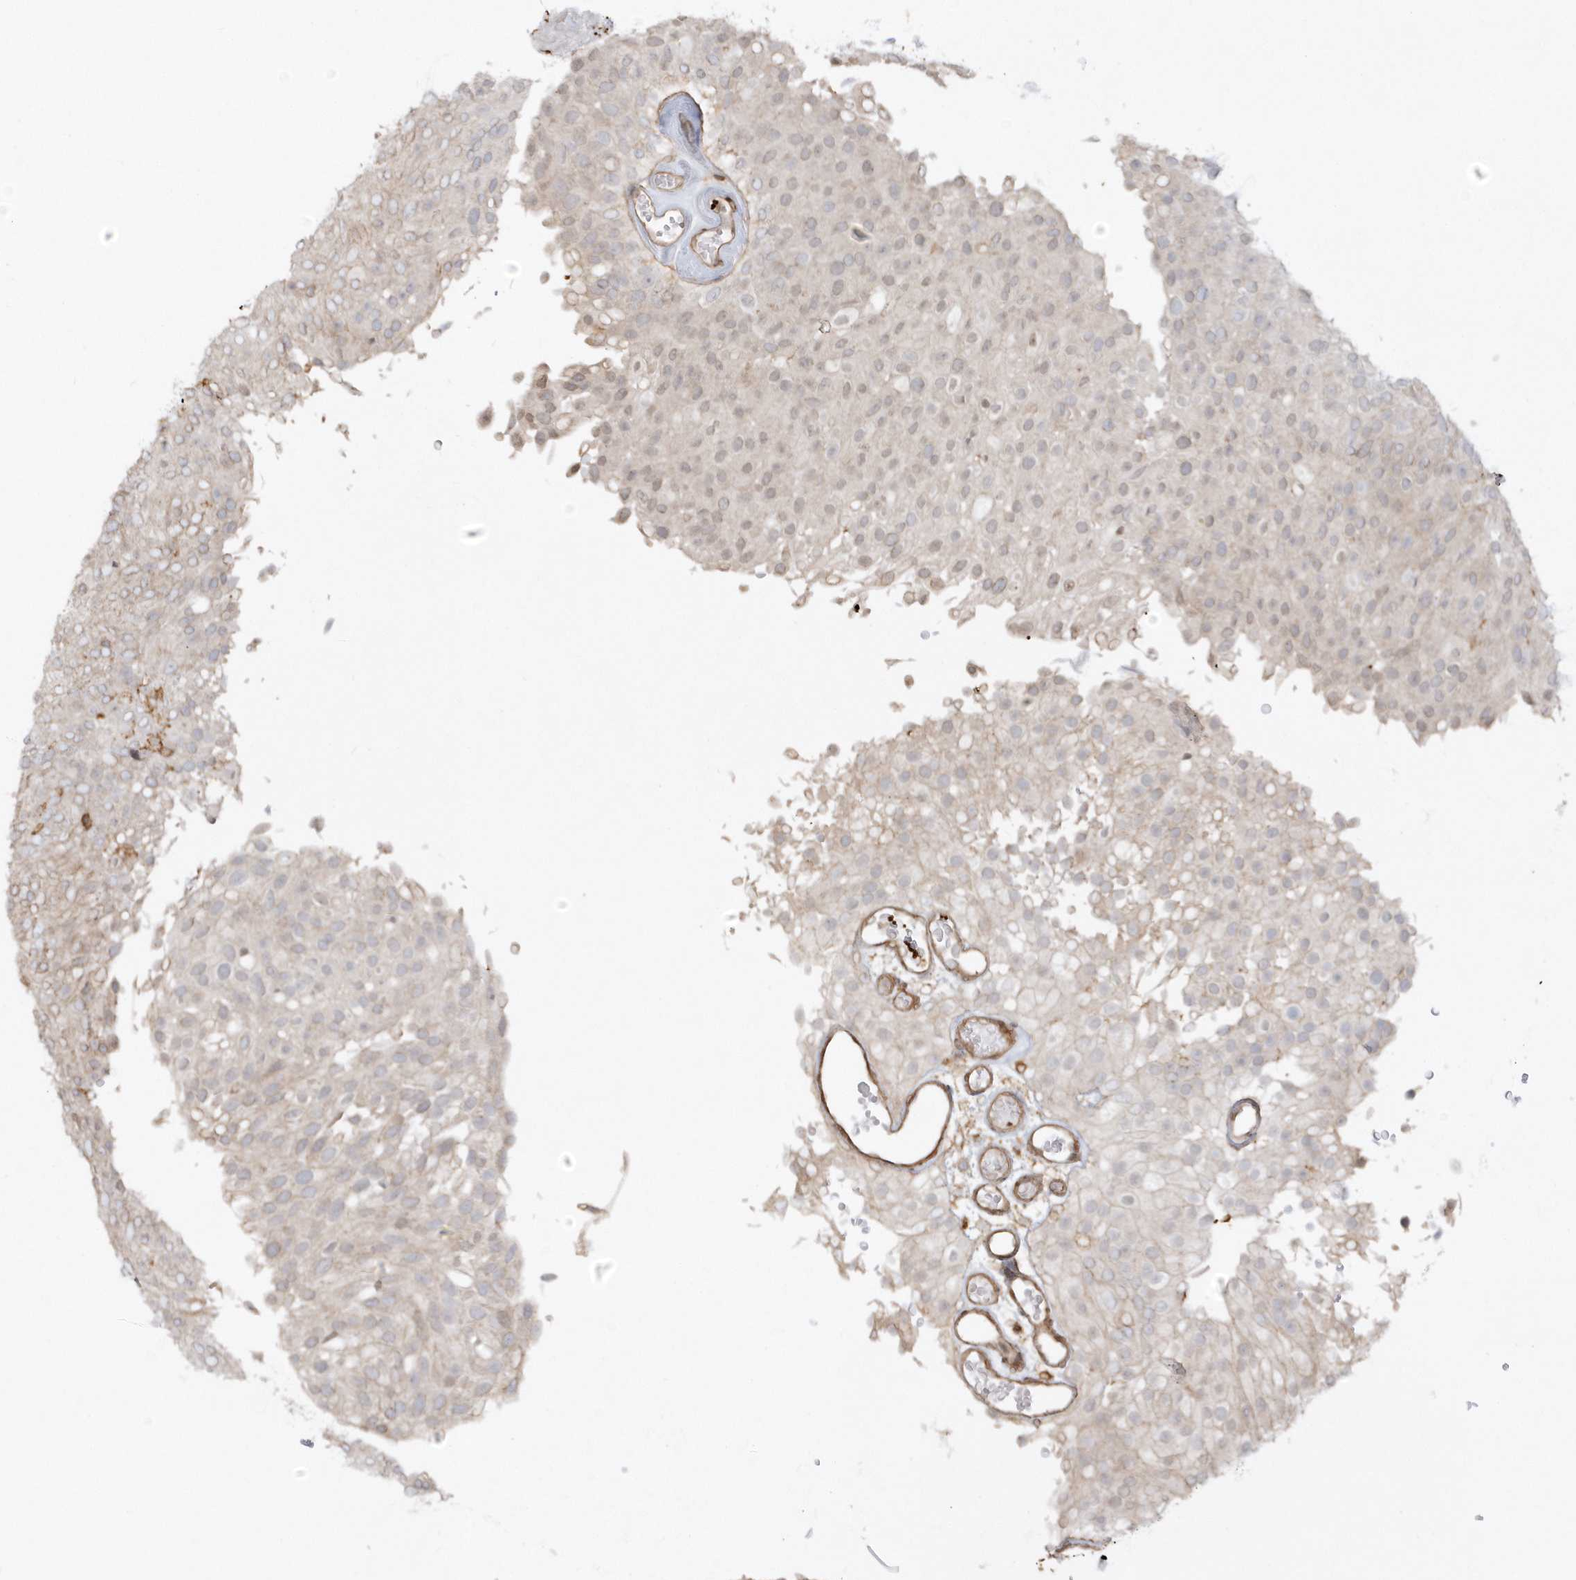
{"staining": {"intensity": "weak", "quantity": "<25%", "location": "nuclear"}, "tissue": "urothelial cancer", "cell_type": "Tumor cells", "image_type": "cancer", "snomed": [{"axis": "morphology", "description": "Urothelial carcinoma, Low grade"}, {"axis": "topography", "description": "Urinary bladder"}], "caption": "The IHC micrograph has no significant positivity in tumor cells of urothelial carcinoma (low-grade) tissue. (Immunohistochemistry (ihc), brightfield microscopy, high magnification).", "gene": "BSN", "patient": {"sex": "male", "age": 78}}